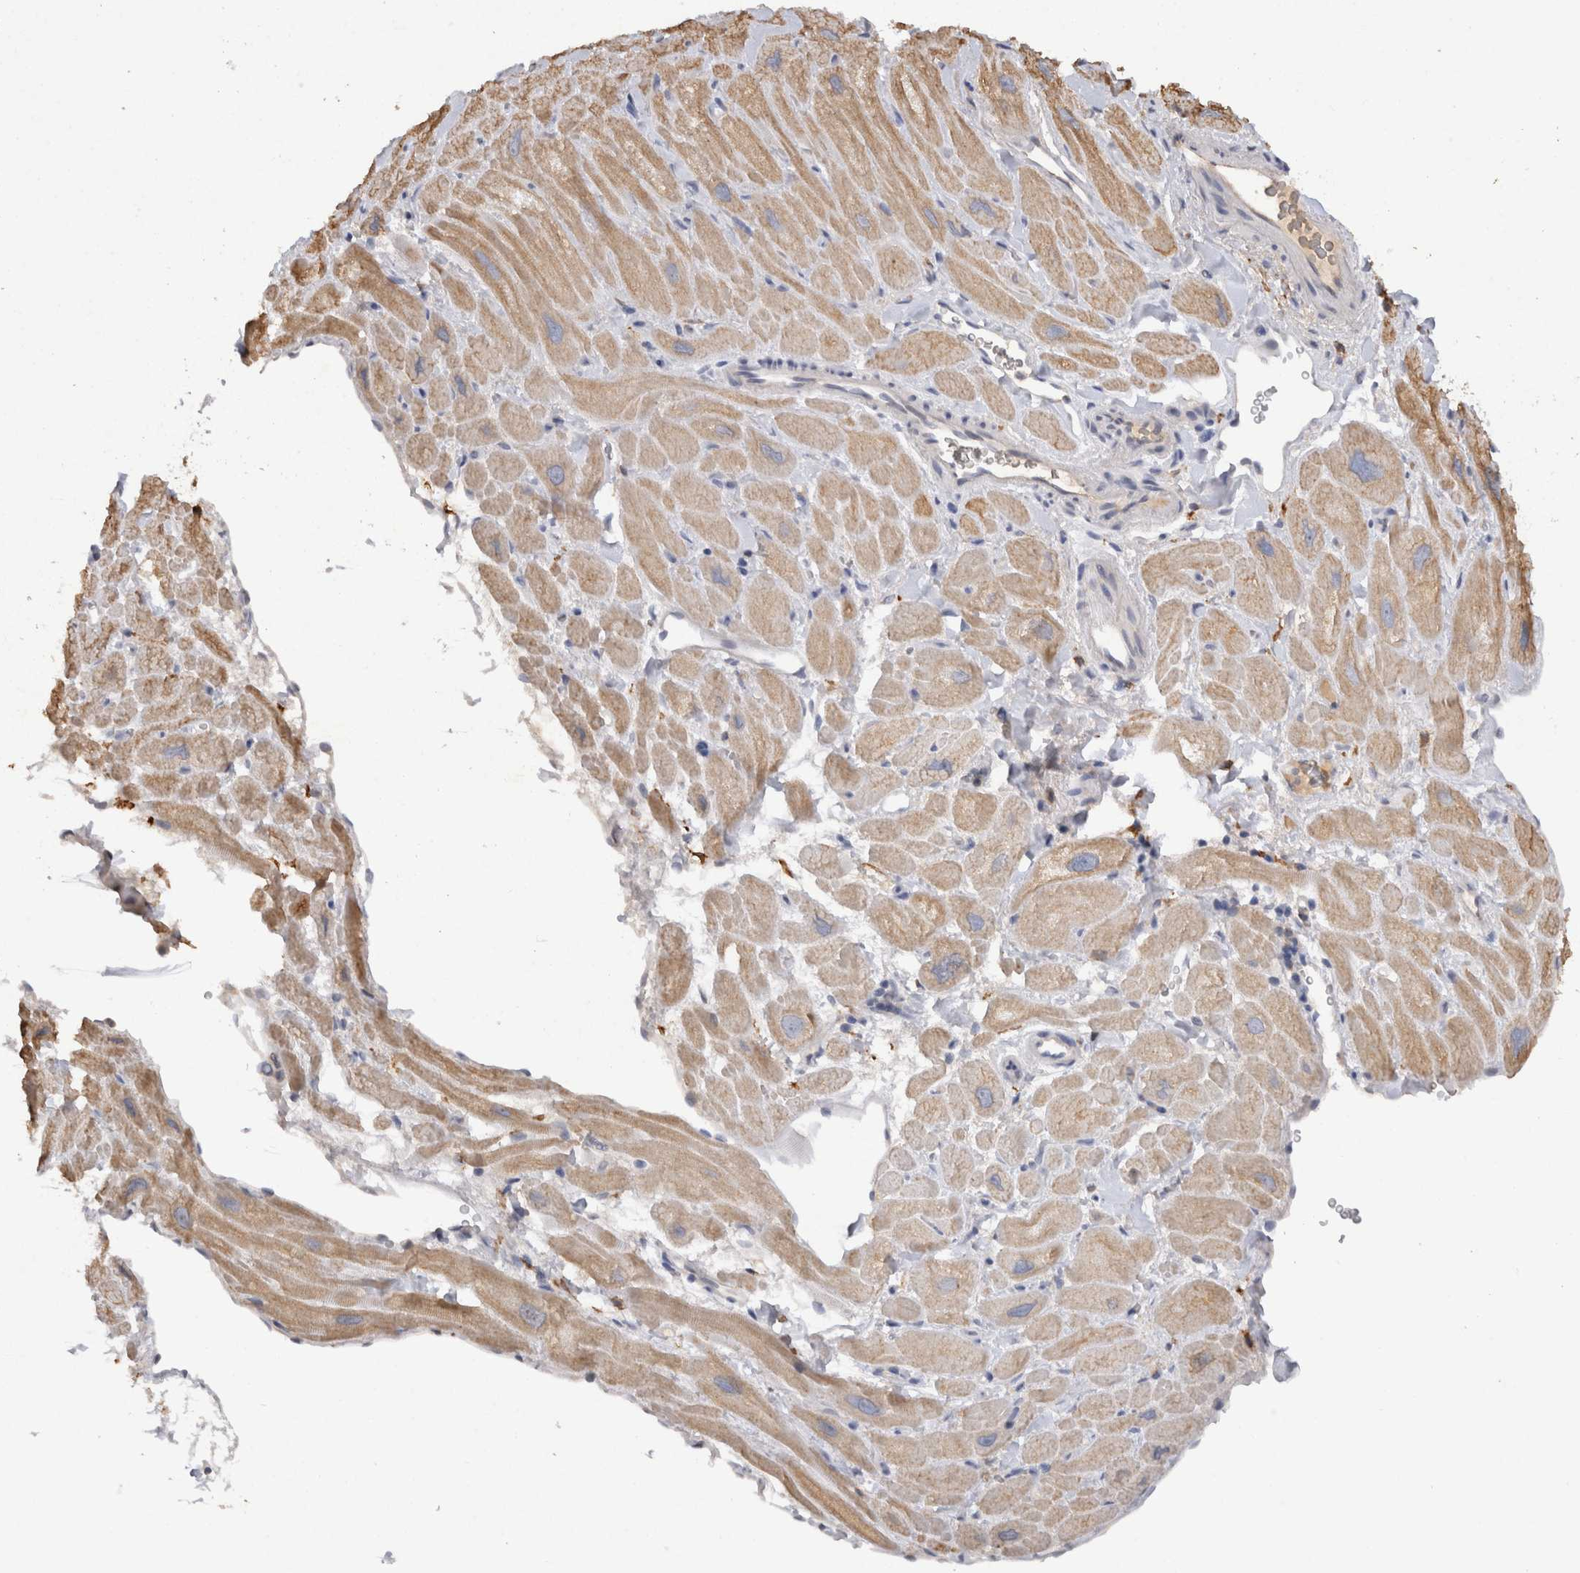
{"staining": {"intensity": "weak", "quantity": "25%-75%", "location": "cytoplasmic/membranous"}, "tissue": "heart muscle", "cell_type": "Cardiomyocytes", "image_type": "normal", "snomed": [{"axis": "morphology", "description": "Normal tissue, NOS"}, {"axis": "topography", "description": "Heart"}], "caption": "This is a micrograph of immunohistochemistry staining of unremarkable heart muscle, which shows weak positivity in the cytoplasmic/membranous of cardiomyocytes.", "gene": "VSIG4", "patient": {"sex": "male", "age": 49}}